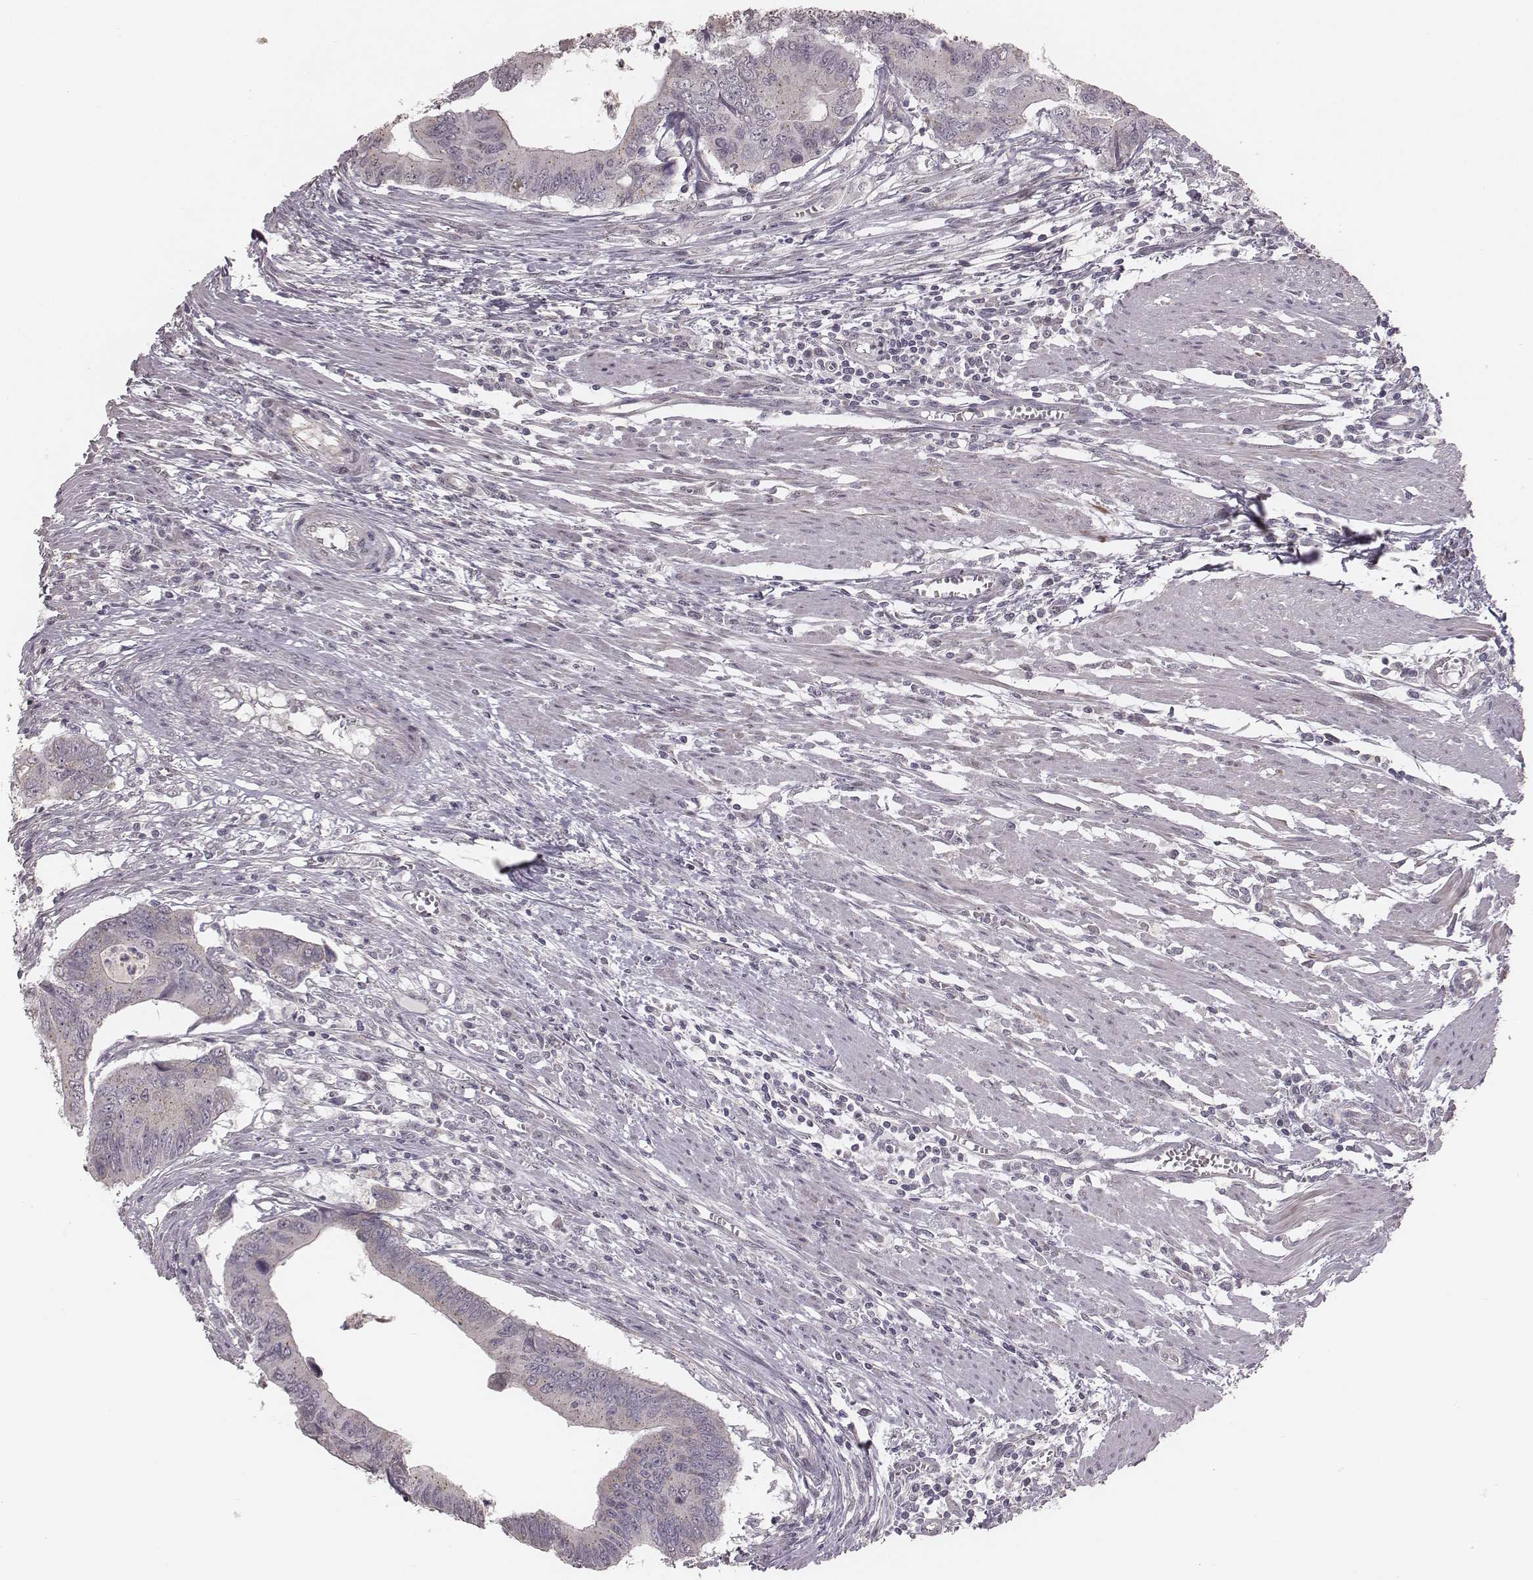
{"staining": {"intensity": "negative", "quantity": "none", "location": "none"}, "tissue": "colorectal cancer", "cell_type": "Tumor cells", "image_type": "cancer", "snomed": [{"axis": "morphology", "description": "Adenocarcinoma, NOS"}, {"axis": "topography", "description": "Colon"}], "caption": "This is a histopathology image of immunohistochemistry (IHC) staining of colorectal cancer, which shows no positivity in tumor cells. (DAB immunohistochemistry, high magnification).", "gene": "SLC7A4", "patient": {"sex": "male", "age": 53}}